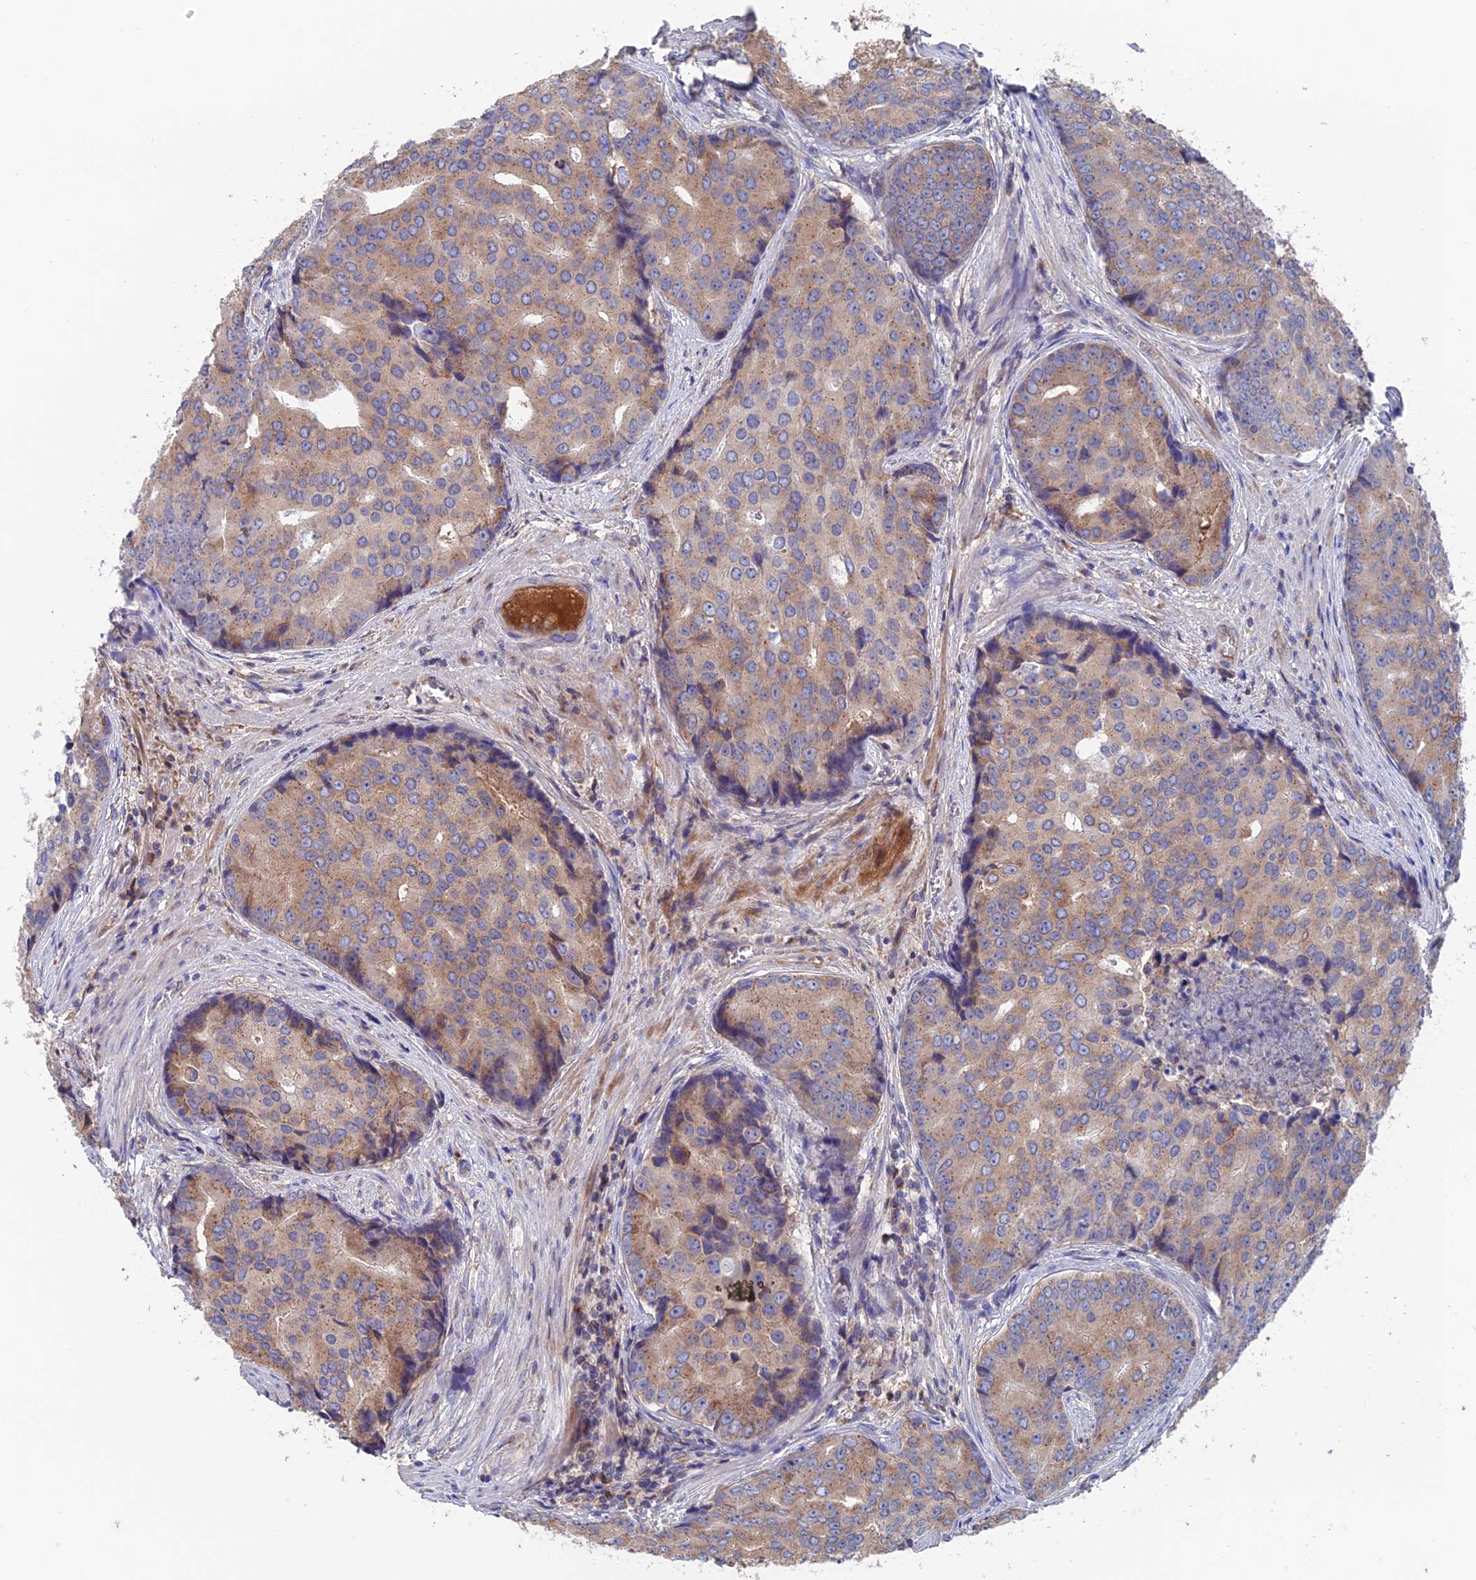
{"staining": {"intensity": "moderate", "quantity": ">75%", "location": "cytoplasmic/membranous"}, "tissue": "prostate cancer", "cell_type": "Tumor cells", "image_type": "cancer", "snomed": [{"axis": "morphology", "description": "Adenocarcinoma, High grade"}, {"axis": "topography", "description": "Prostate"}], "caption": "Moderate cytoplasmic/membranous positivity is appreciated in approximately >75% of tumor cells in high-grade adenocarcinoma (prostate). (DAB IHC with brightfield microscopy, high magnification).", "gene": "HPF1", "patient": {"sex": "male", "age": 62}}